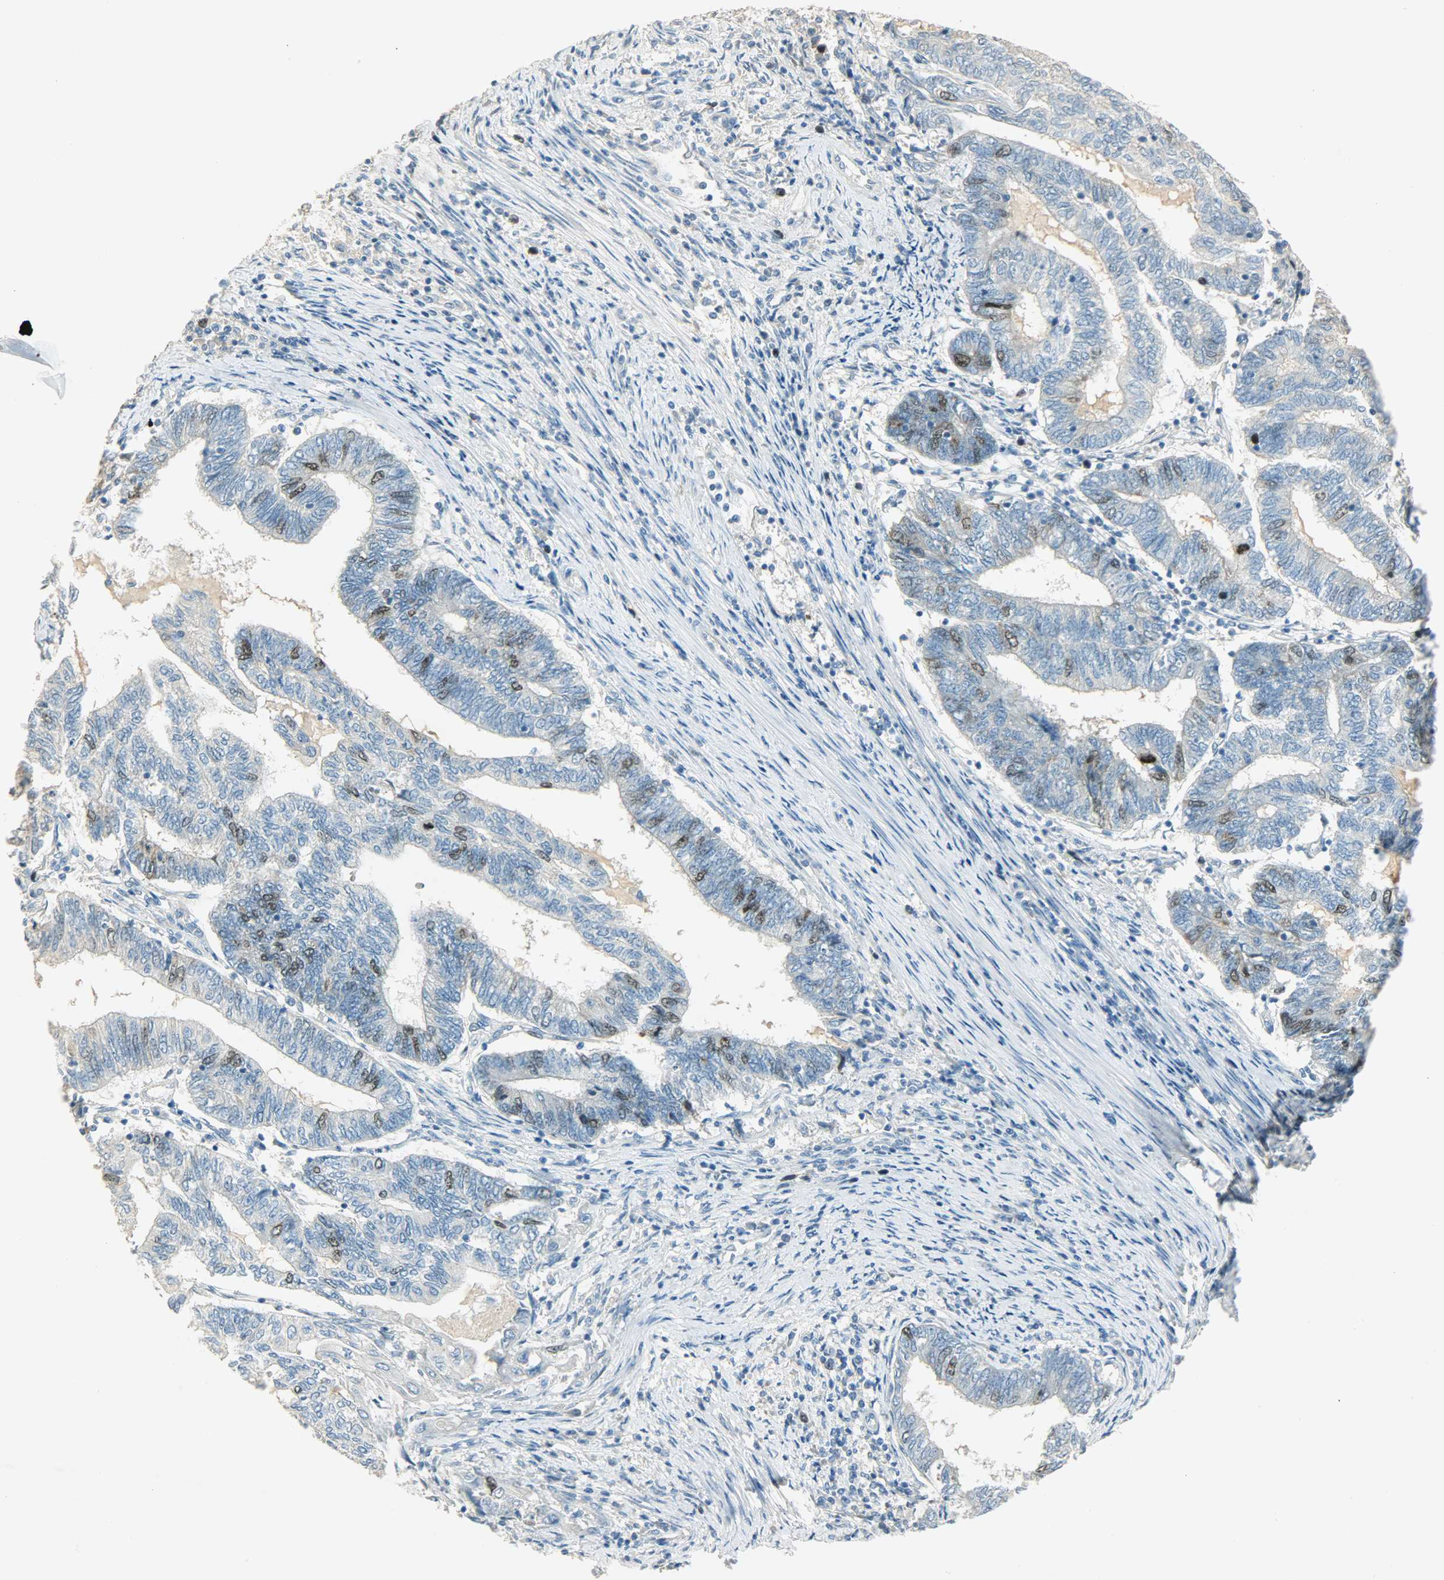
{"staining": {"intensity": "strong", "quantity": "<25%", "location": "nuclear"}, "tissue": "endometrial cancer", "cell_type": "Tumor cells", "image_type": "cancer", "snomed": [{"axis": "morphology", "description": "Adenocarcinoma, NOS"}, {"axis": "topography", "description": "Uterus"}, {"axis": "topography", "description": "Endometrium"}], "caption": "A brown stain shows strong nuclear staining of a protein in human endometrial cancer tumor cells.", "gene": "TPX2", "patient": {"sex": "female", "age": 70}}